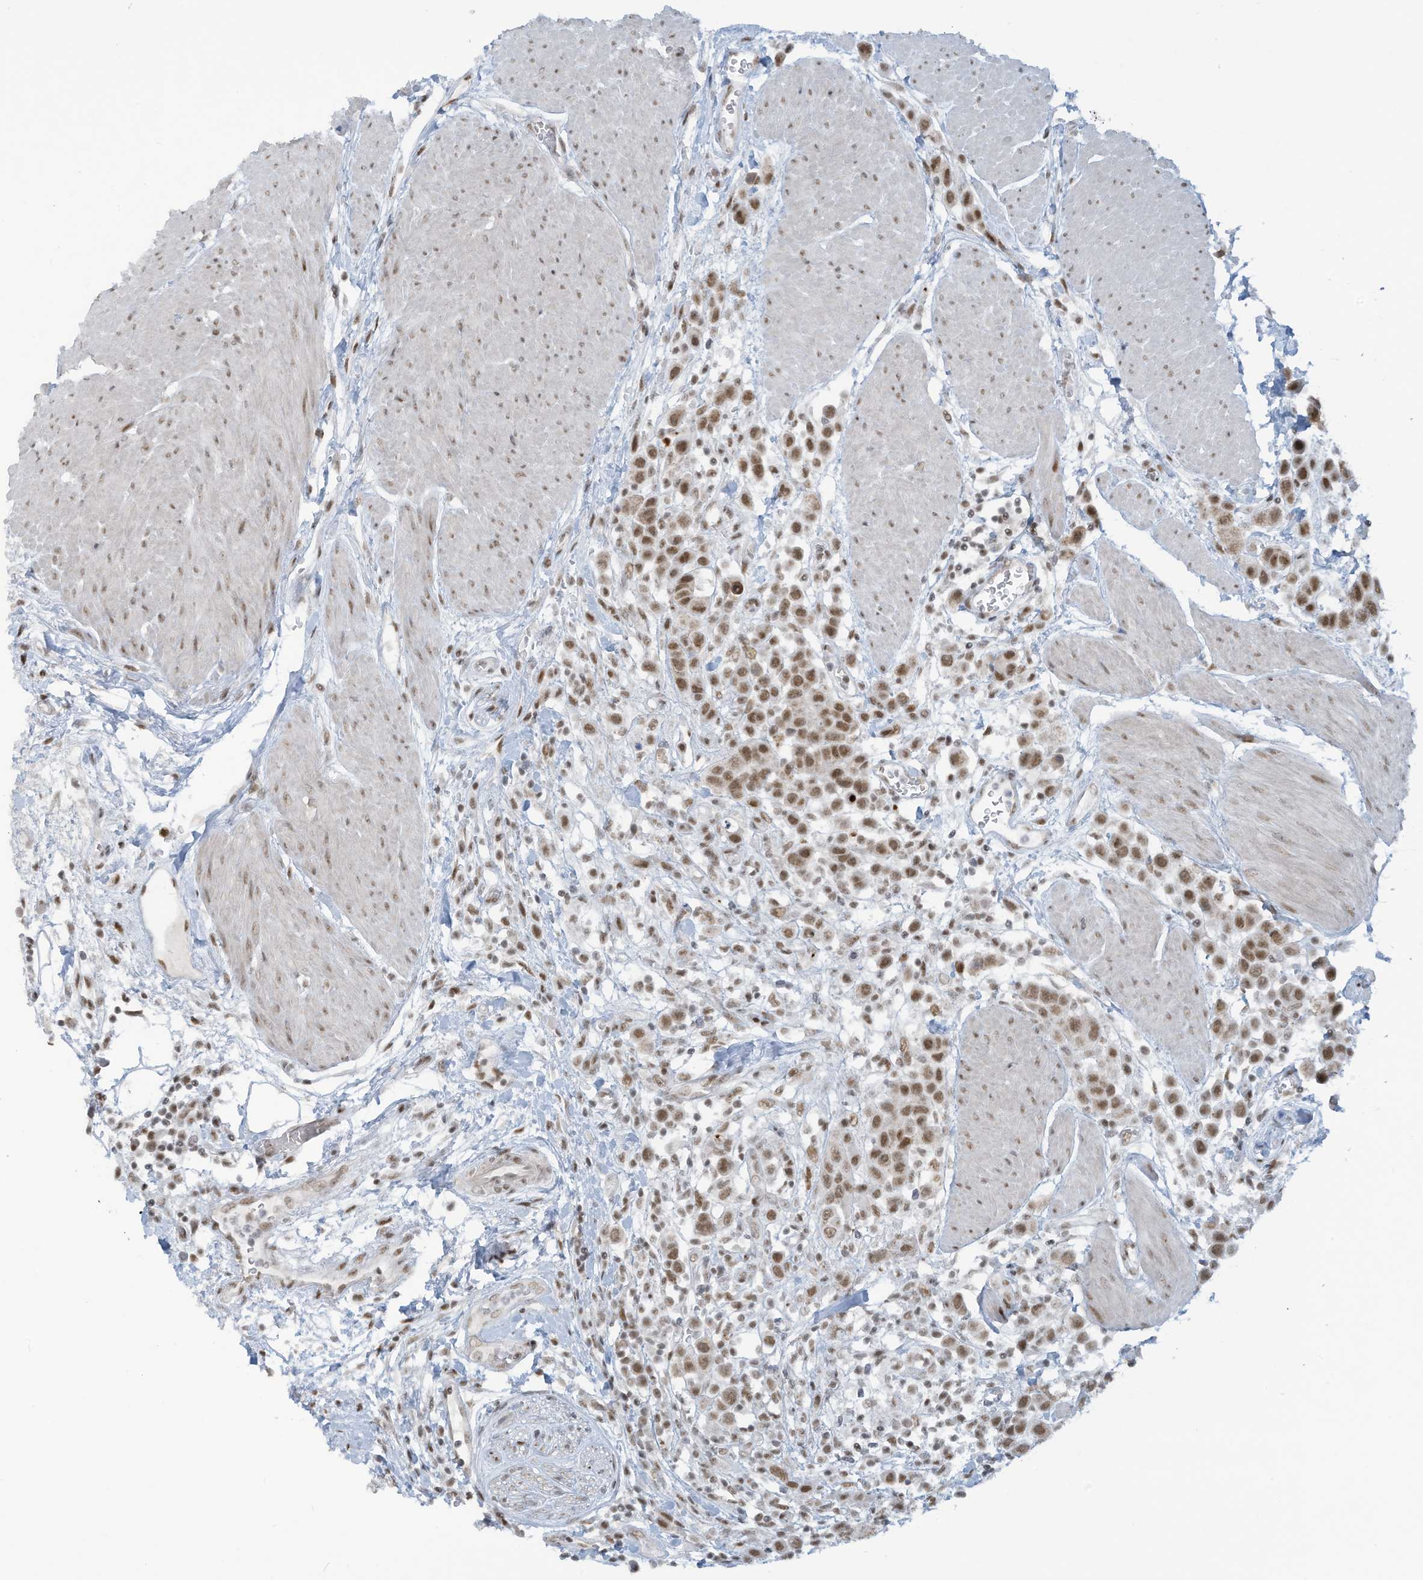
{"staining": {"intensity": "moderate", "quantity": ">75%", "location": "nuclear"}, "tissue": "urothelial cancer", "cell_type": "Tumor cells", "image_type": "cancer", "snomed": [{"axis": "morphology", "description": "Urothelial carcinoma, High grade"}, {"axis": "topography", "description": "Urinary bladder"}], "caption": "The photomicrograph displays immunohistochemical staining of high-grade urothelial carcinoma. There is moderate nuclear positivity is seen in about >75% of tumor cells.", "gene": "ECT2L", "patient": {"sex": "male", "age": 50}}